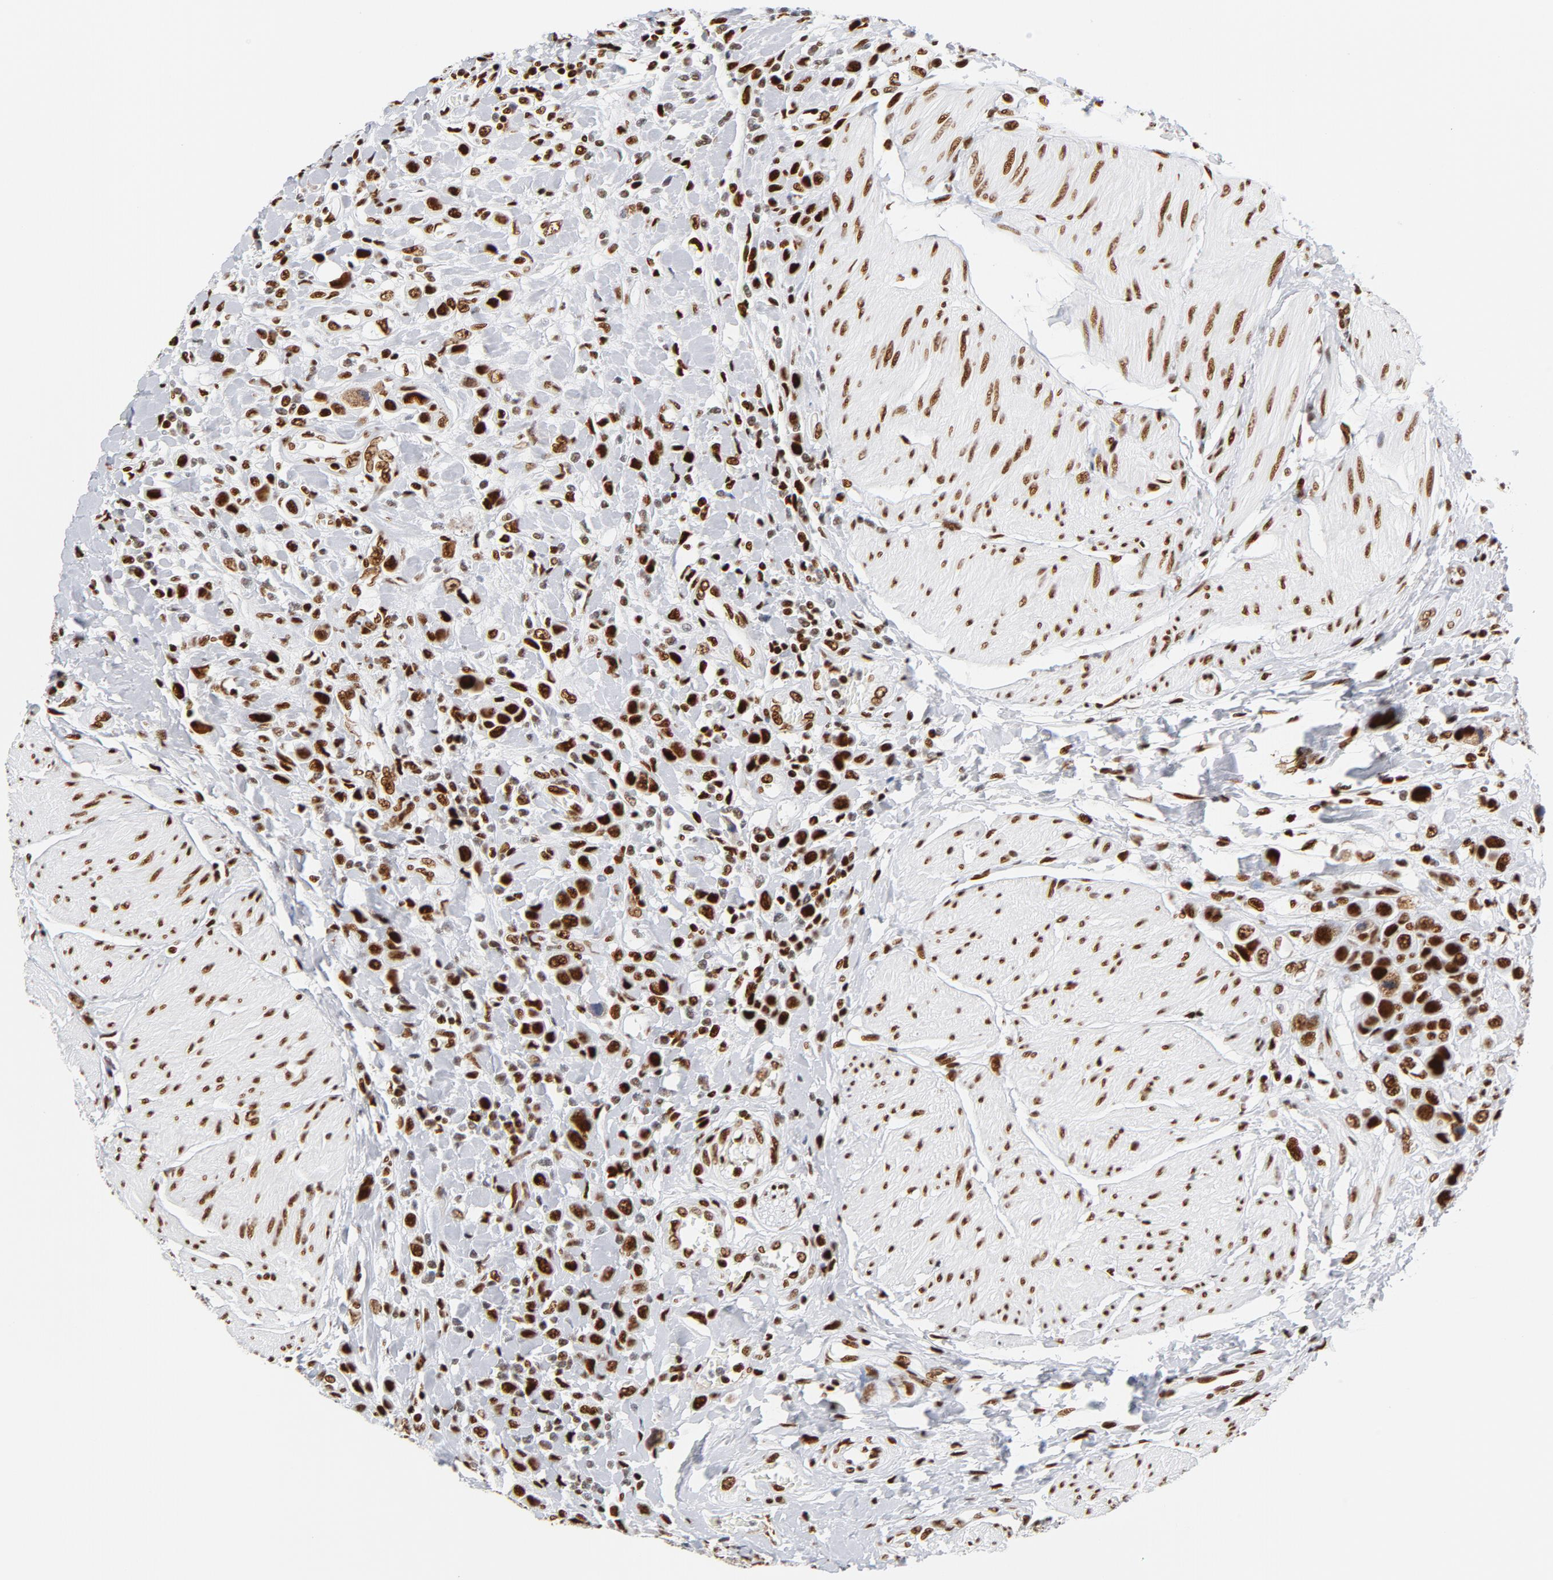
{"staining": {"intensity": "strong", "quantity": ">75%", "location": "nuclear"}, "tissue": "urothelial cancer", "cell_type": "Tumor cells", "image_type": "cancer", "snomed": [{"axis": "morphology", "description": "Urothelial carcinoma, High grade"}, {"axis": "topography", "description": "Urinary bladder"}], "caption": "Human high-grade urothelial carcinoma stained with a brown dye displays strong nuclear positive expression in about >75% of tumor cells.", "gene": "XRCC5", "patient": {"sex": "male", "age": 50}}